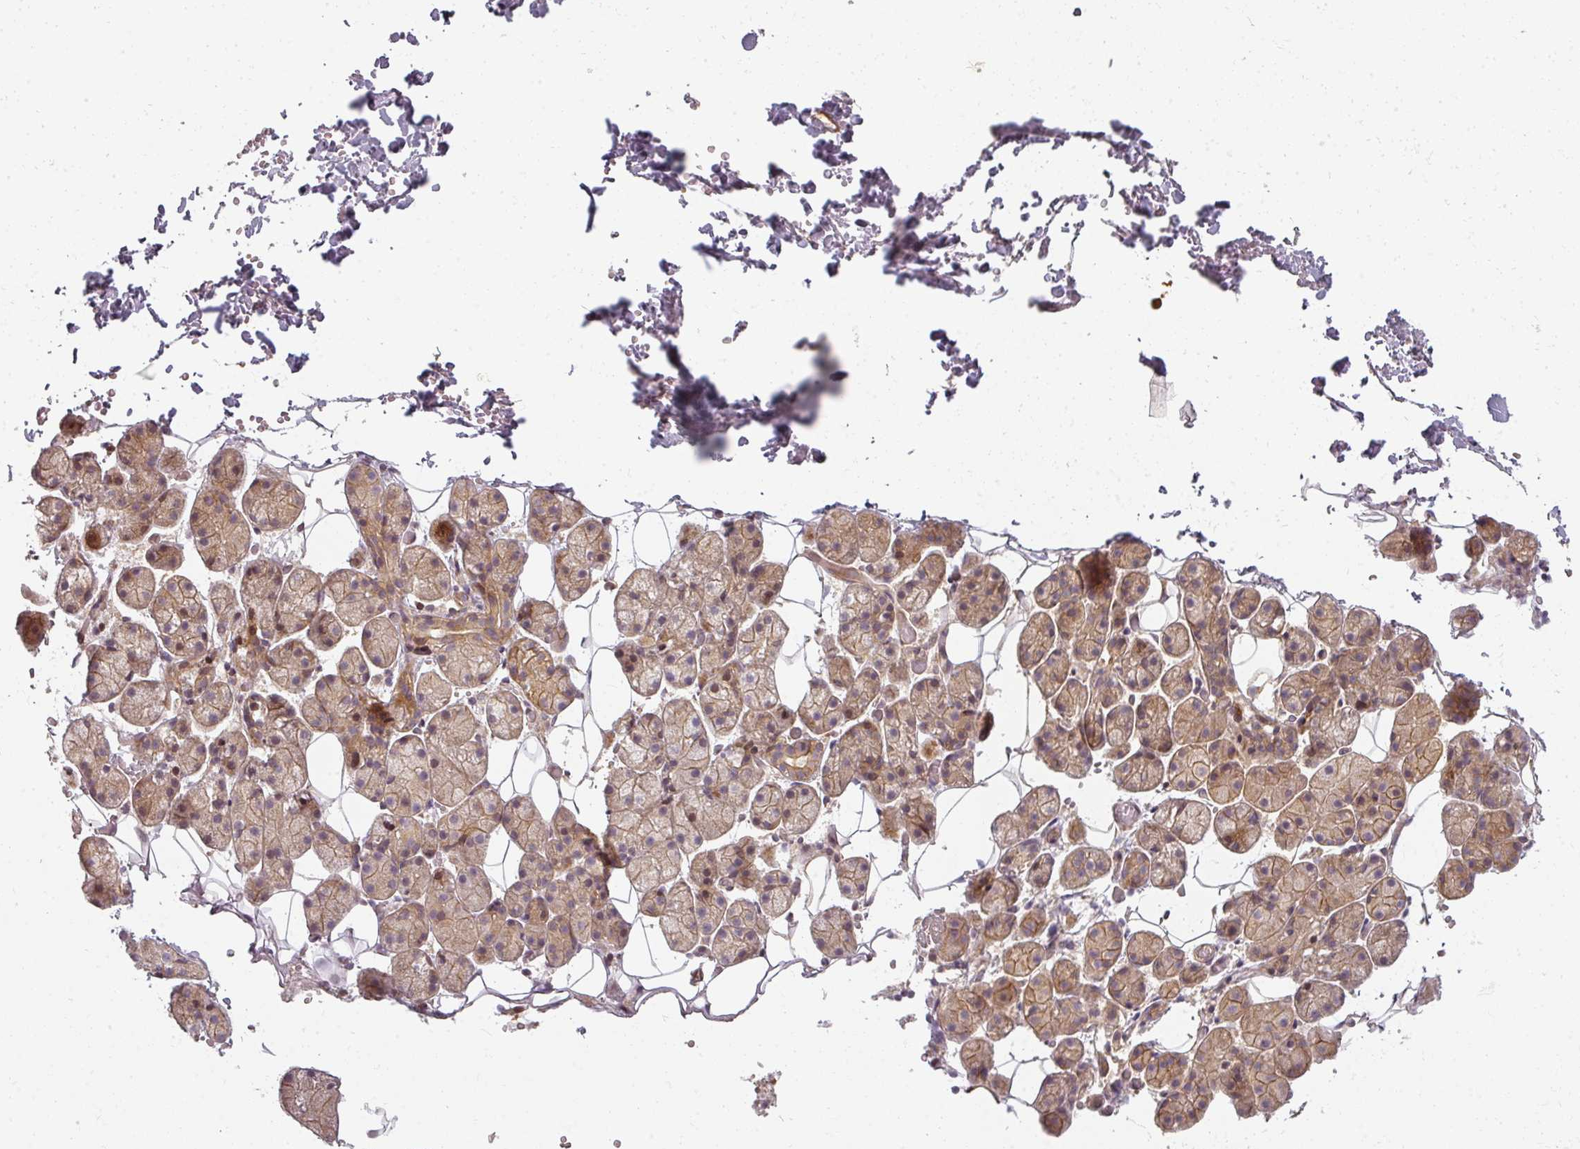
{"staining": {"intensity": "moderate", "quantity": ">75%", "location": "cytoplasmic/membranous"}, "tissue": "salivary gland", "cell_type": "Glandular cells", "image_type": "normal", "snomed": [{"axis": "morphology", "description": "Normal tissue, NOS"}, {"axis": "topography", "description": "Salivary gland"}], "caption": "Unremarkable salivary gland exhibits moderate cytoplasmic/membranous staining in about >75% of glandular cells.", "gene": "CNOT1", "patient": {"sex": "female", "age": 33}}